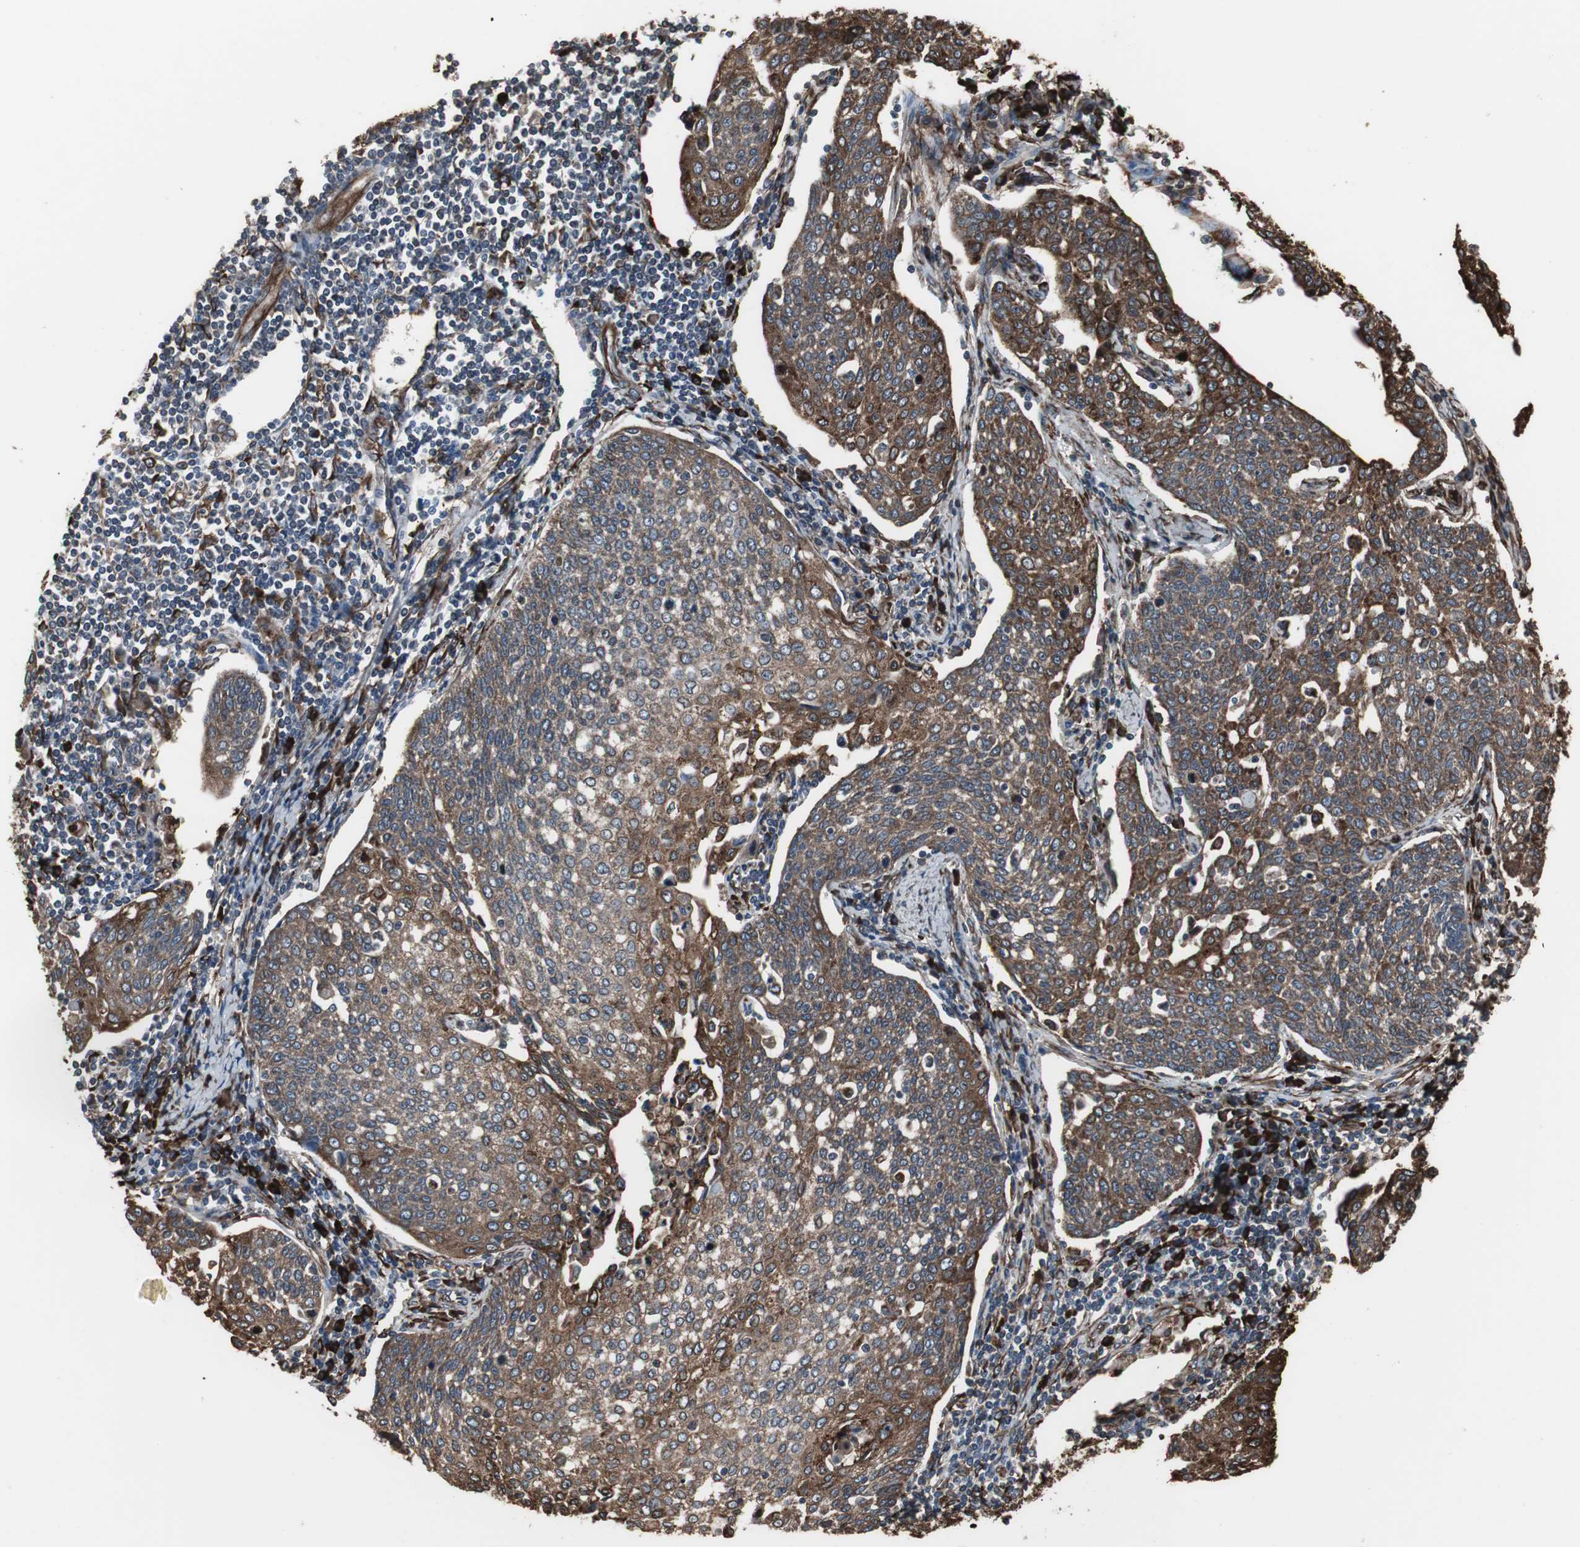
{"staining": {"intensity": "strong", "quantity": ">75%", "location": "cytoplasmic/membranous"}, "tissue": "cervical cancer", "cell_type": "Tumor cells", "image_type": "cancer", "snomed": [{"axis": "morphology", "description": "Squamous cell carcinoma, NOS"}, {"axis": "topography", "description": "Cervix"}], "caption": "This photomicrograph shows cervical cancer stained with IHC to label a protein in brown. The cytoplasmic/membranous of tumor cells show strong positivity for the protein. Nuclei are counter-stained blue.", "gene": "CALU", "patient": {"sex": "female", "age": 34}}